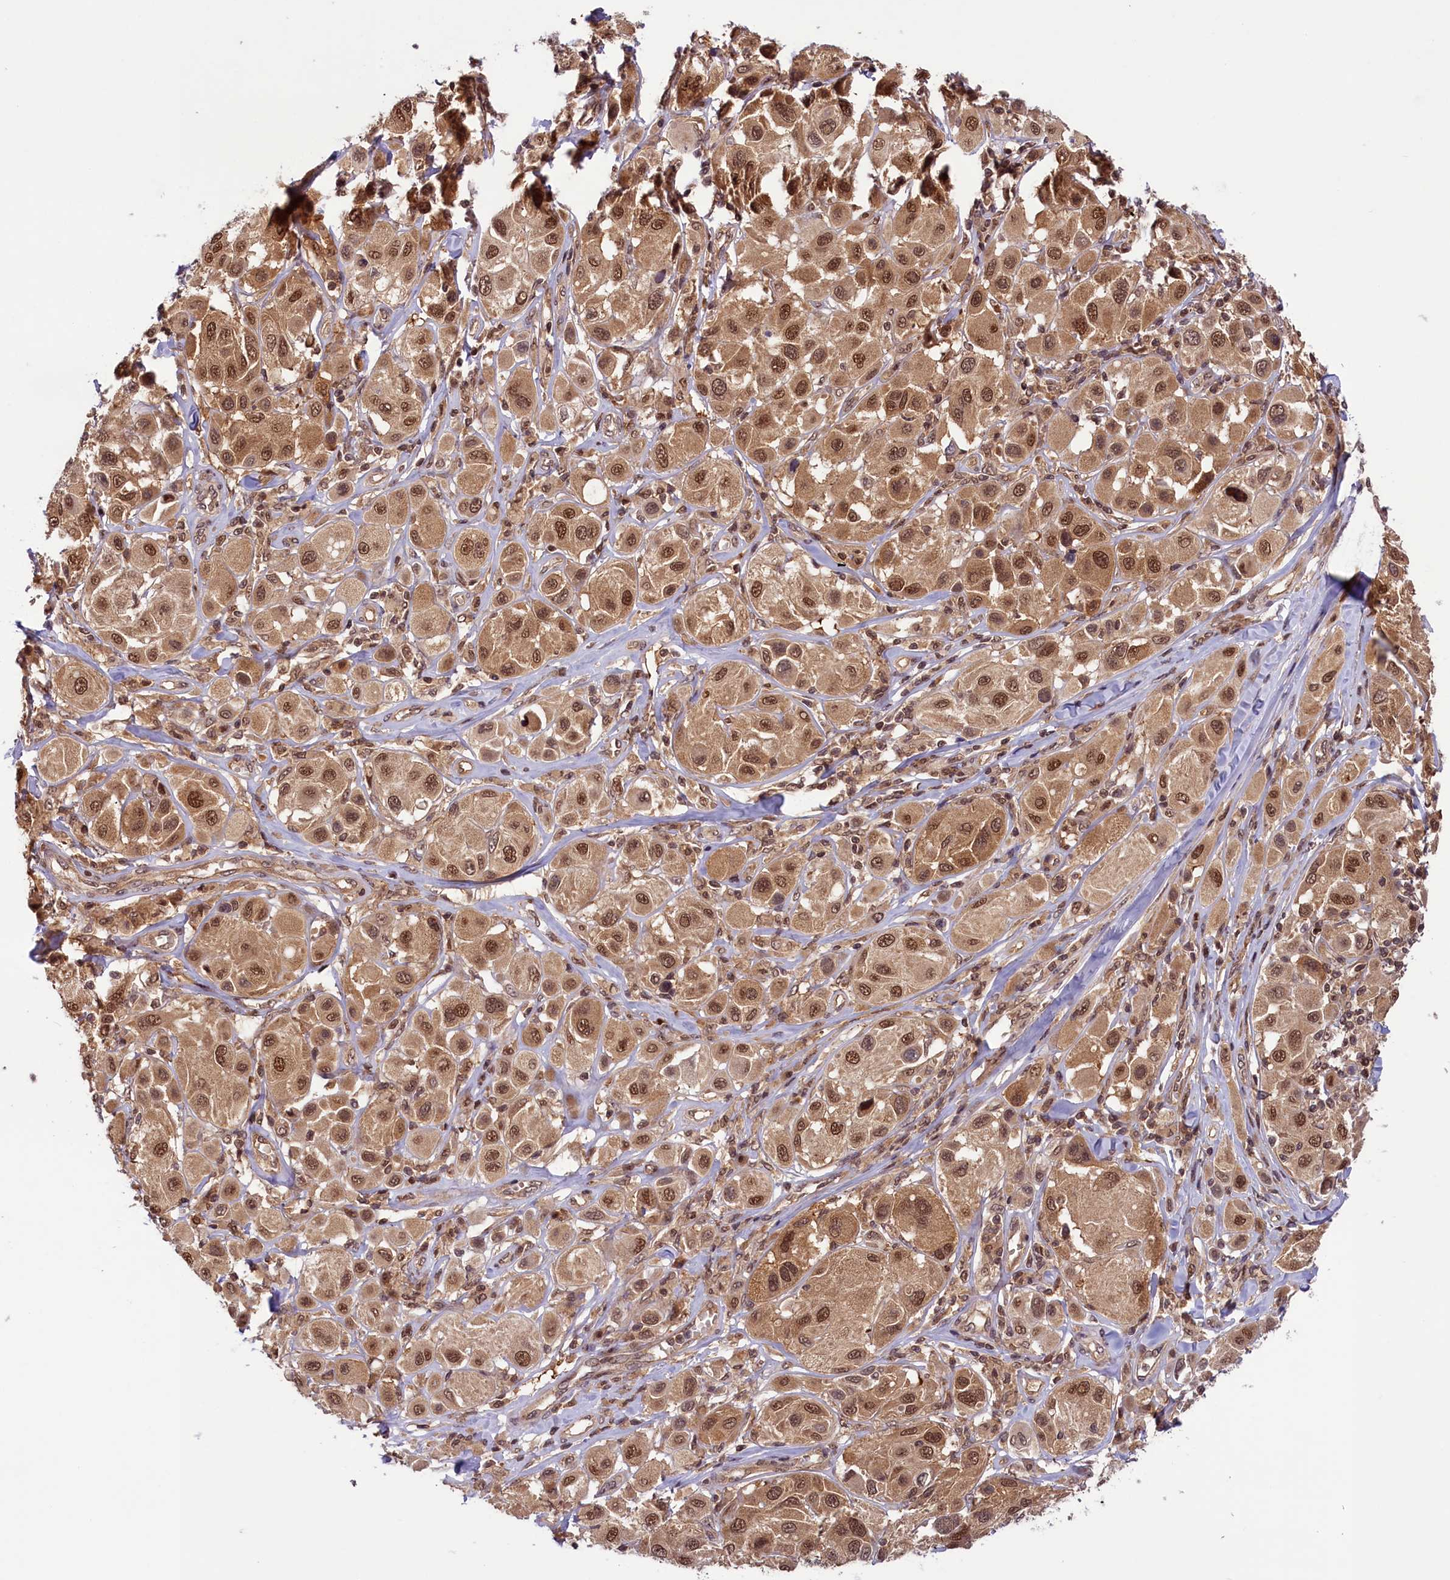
{"staining": {"intensity": "moderate", "quantity": ">75%", "location": "cytoplasmic/membranous,nuclear"}, "tissue": "melanoma", "cell_type": "Tumor cells", "image_type": "cancer", "snomed": [{"axis": "morphology", "description": "Malignant melanoma, Metastatic site"}, {"axis": "topography", "description": "Skin"}], "caption": "This image reveals immunohistochemistry (IHC) staining of human melanoma, with medium moderate cytoplasmic/membranous and nuclear staining in about >75% of tumor cells.", "gene": "SLC7A6OS", "patient": {"sex": "male", "age": 41}}